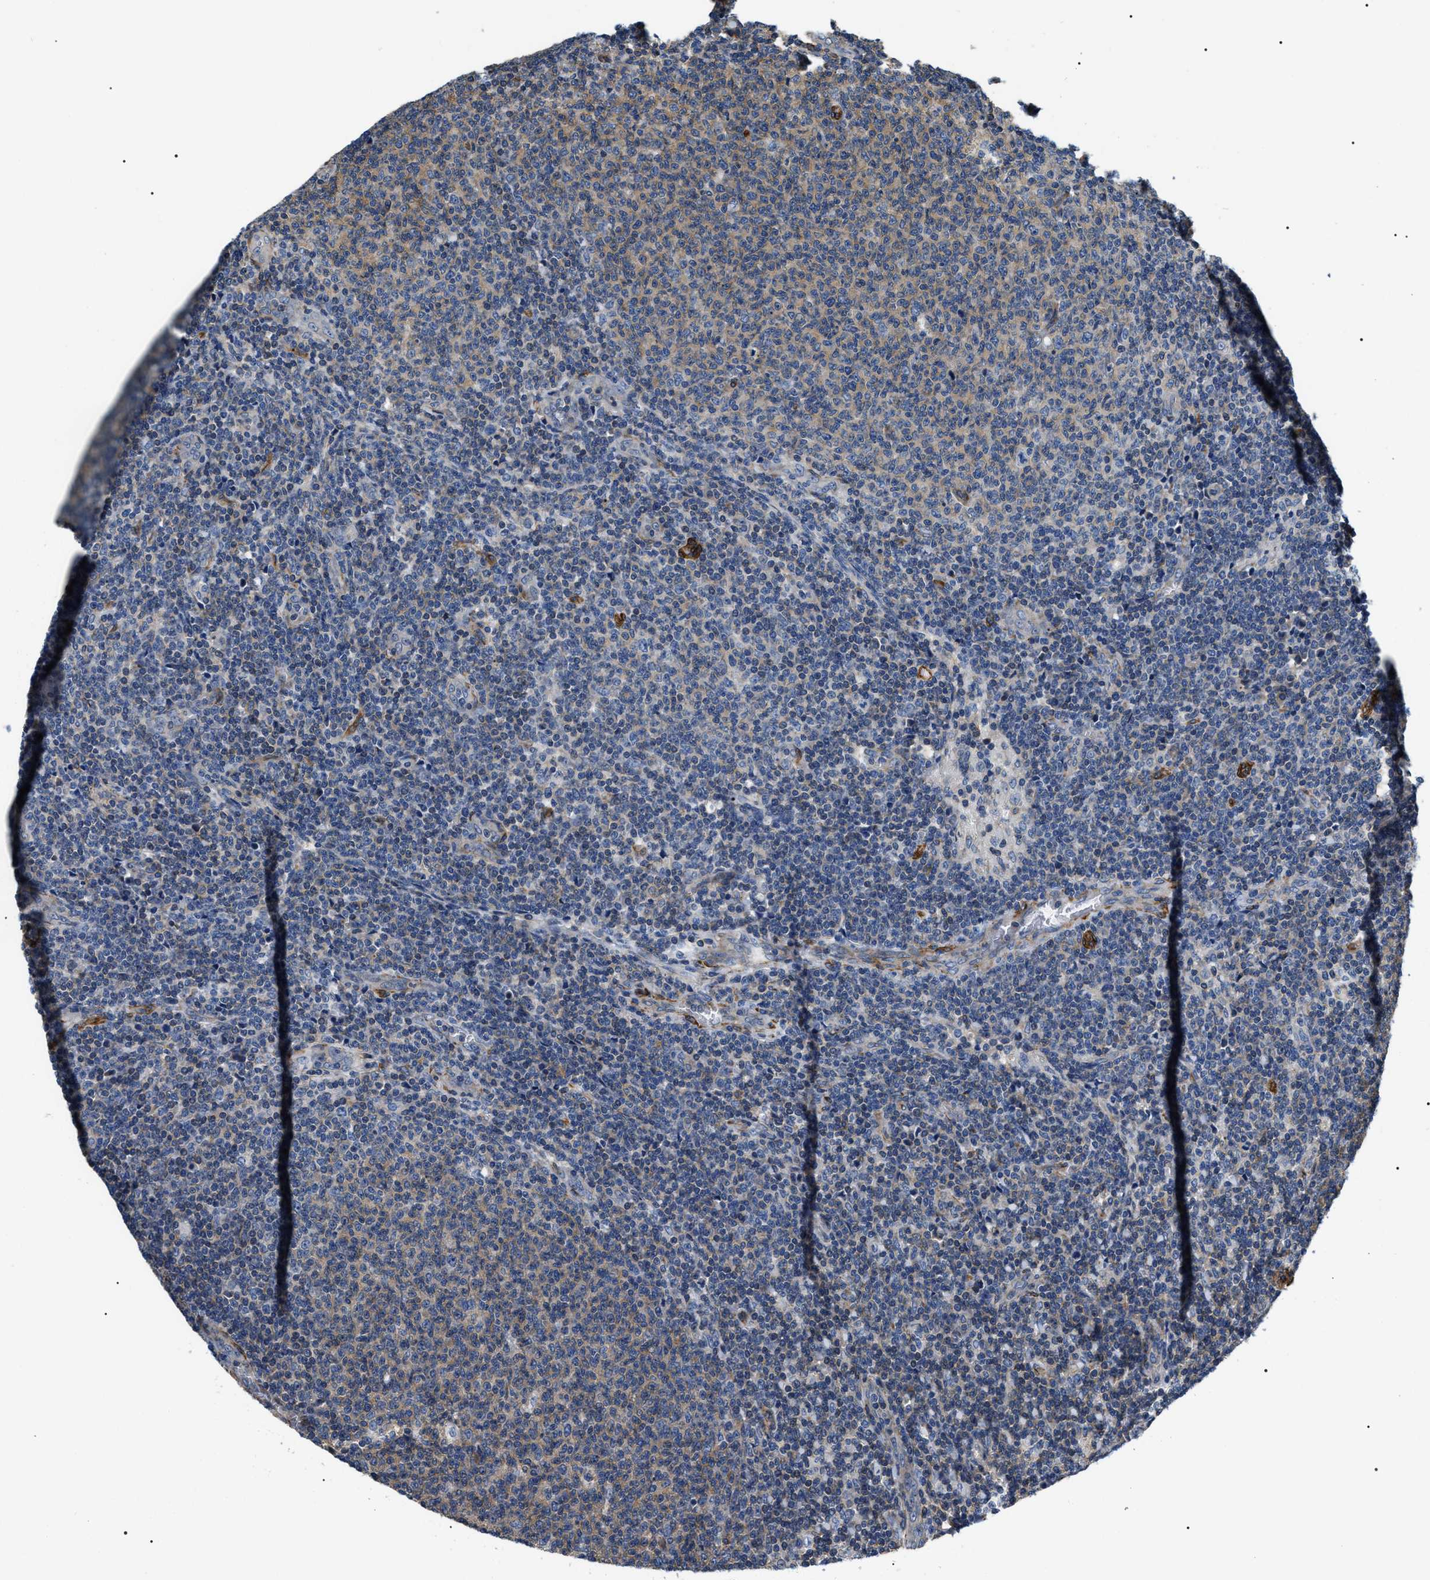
{"staining": {"intensity": "moderate", "quantity": "<25%", "location": "cytoplasmic/membranous"}, "tissue": "lymphoma", "cell_type": "Tumor cells", "image_type": "cancer", "snomed": [{"axis": "morphology", "description": "Malignant lymphoma, non-Hodgkin's type, Low grade"}, {"axis": "topography", "description": "Lymph node"}], "caption": "A low amount of moderate cytoplasmic/membranous expression is appreciated in about <25% of tumor cells in lymphoma tissue.", "gene": "ZC3HAV1L", "patient": {"sex": "male", "age": 66}}